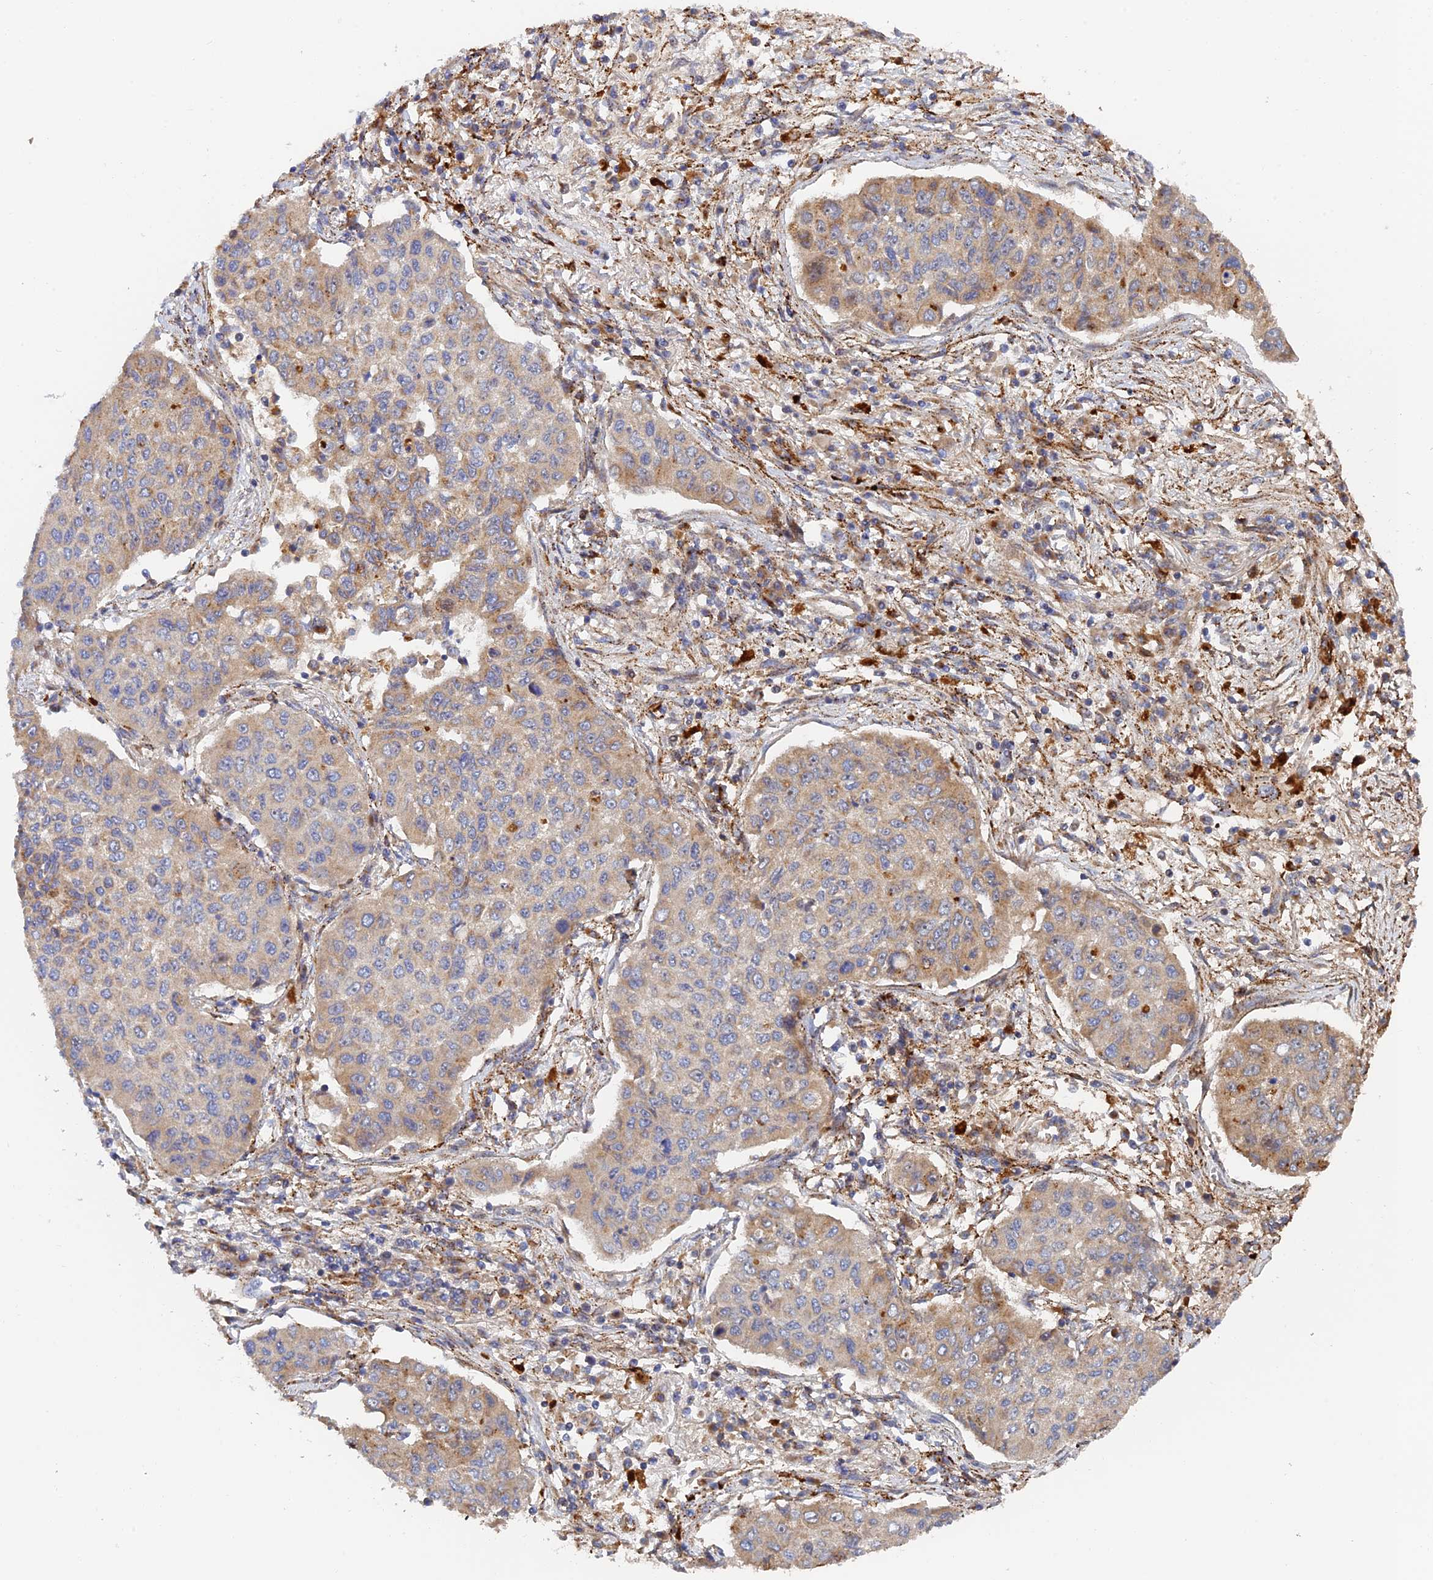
{"staining": {"intensity": "moderate", "quantity": "<25%", "location": "cytoplasmic/membranous"}, "tissue": "lung cancer", "cell_type": "Tumor cells", "image_type": "cancer", "snomed": [{"axis": "morphology", "description": "Squamous cell carcinoma, NOS"}, {"axis": "topography", "description": "Lung"}], "caption": "Moderate cytoplasmic/membranous positivity is appreciated in about <25% of tumor cells in lung cancer.", "gene": "PPP2R3C", "patient": {"sex": "male", "age": 74}}